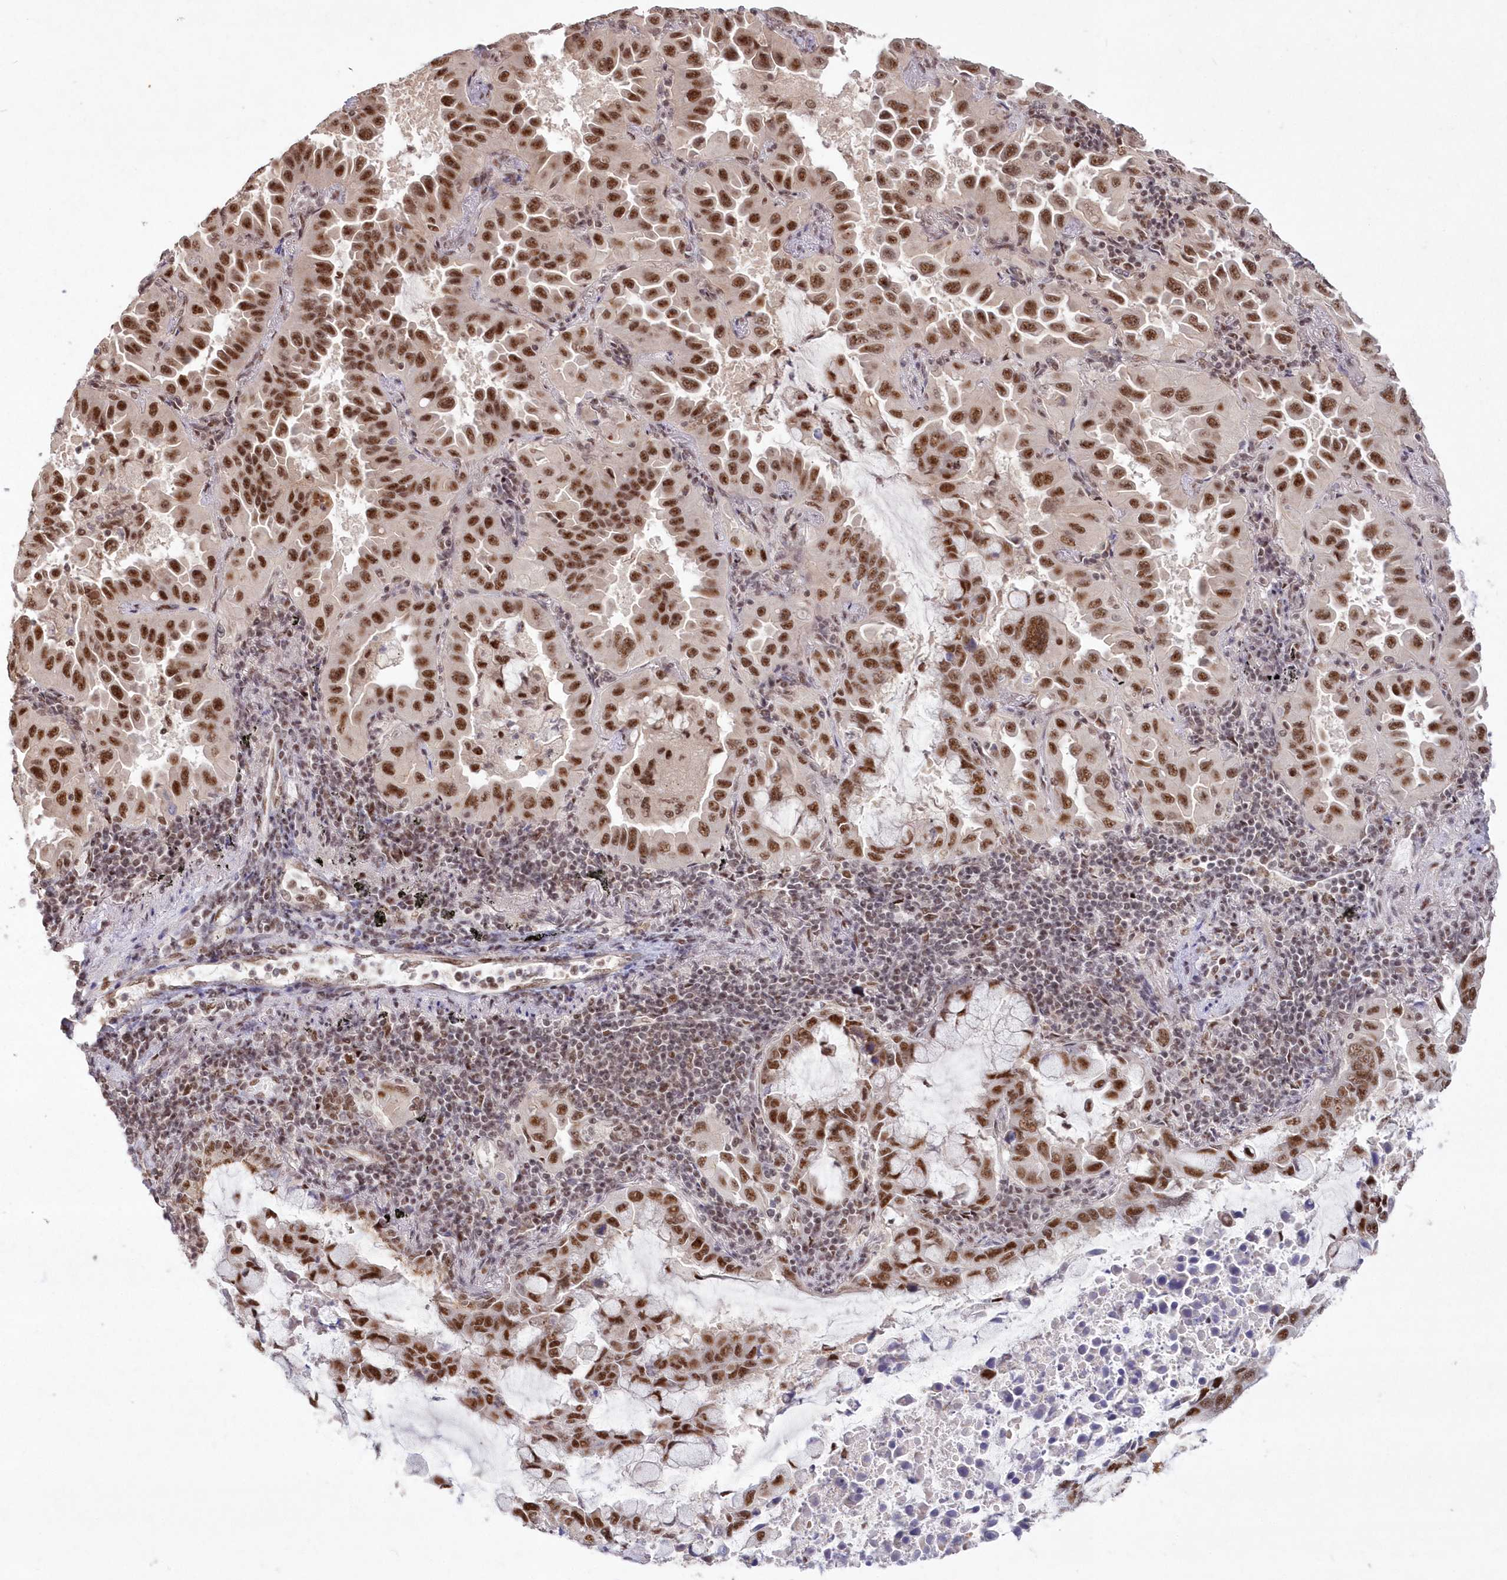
{"staining": {"intensity": "moderate", "quantity": ">75%", "location": "nuclear"}, "tissue": "lung cancer", "cell_type": "Tumor cells", "image_type": "cancer", "snomed": [{"axis": "morphology", "description": "Adenocarcinoma, NOS"}, {"axis": "topography", "description": "Lung"}], "caption": "Approximately >75% of tumor cells in human lung cancer reveal moderate nuclear protein staining as visualized by brown immunohistochemical staining.", "gene": "WBP1L", "patient": {"sex": "male", "age": 64}}